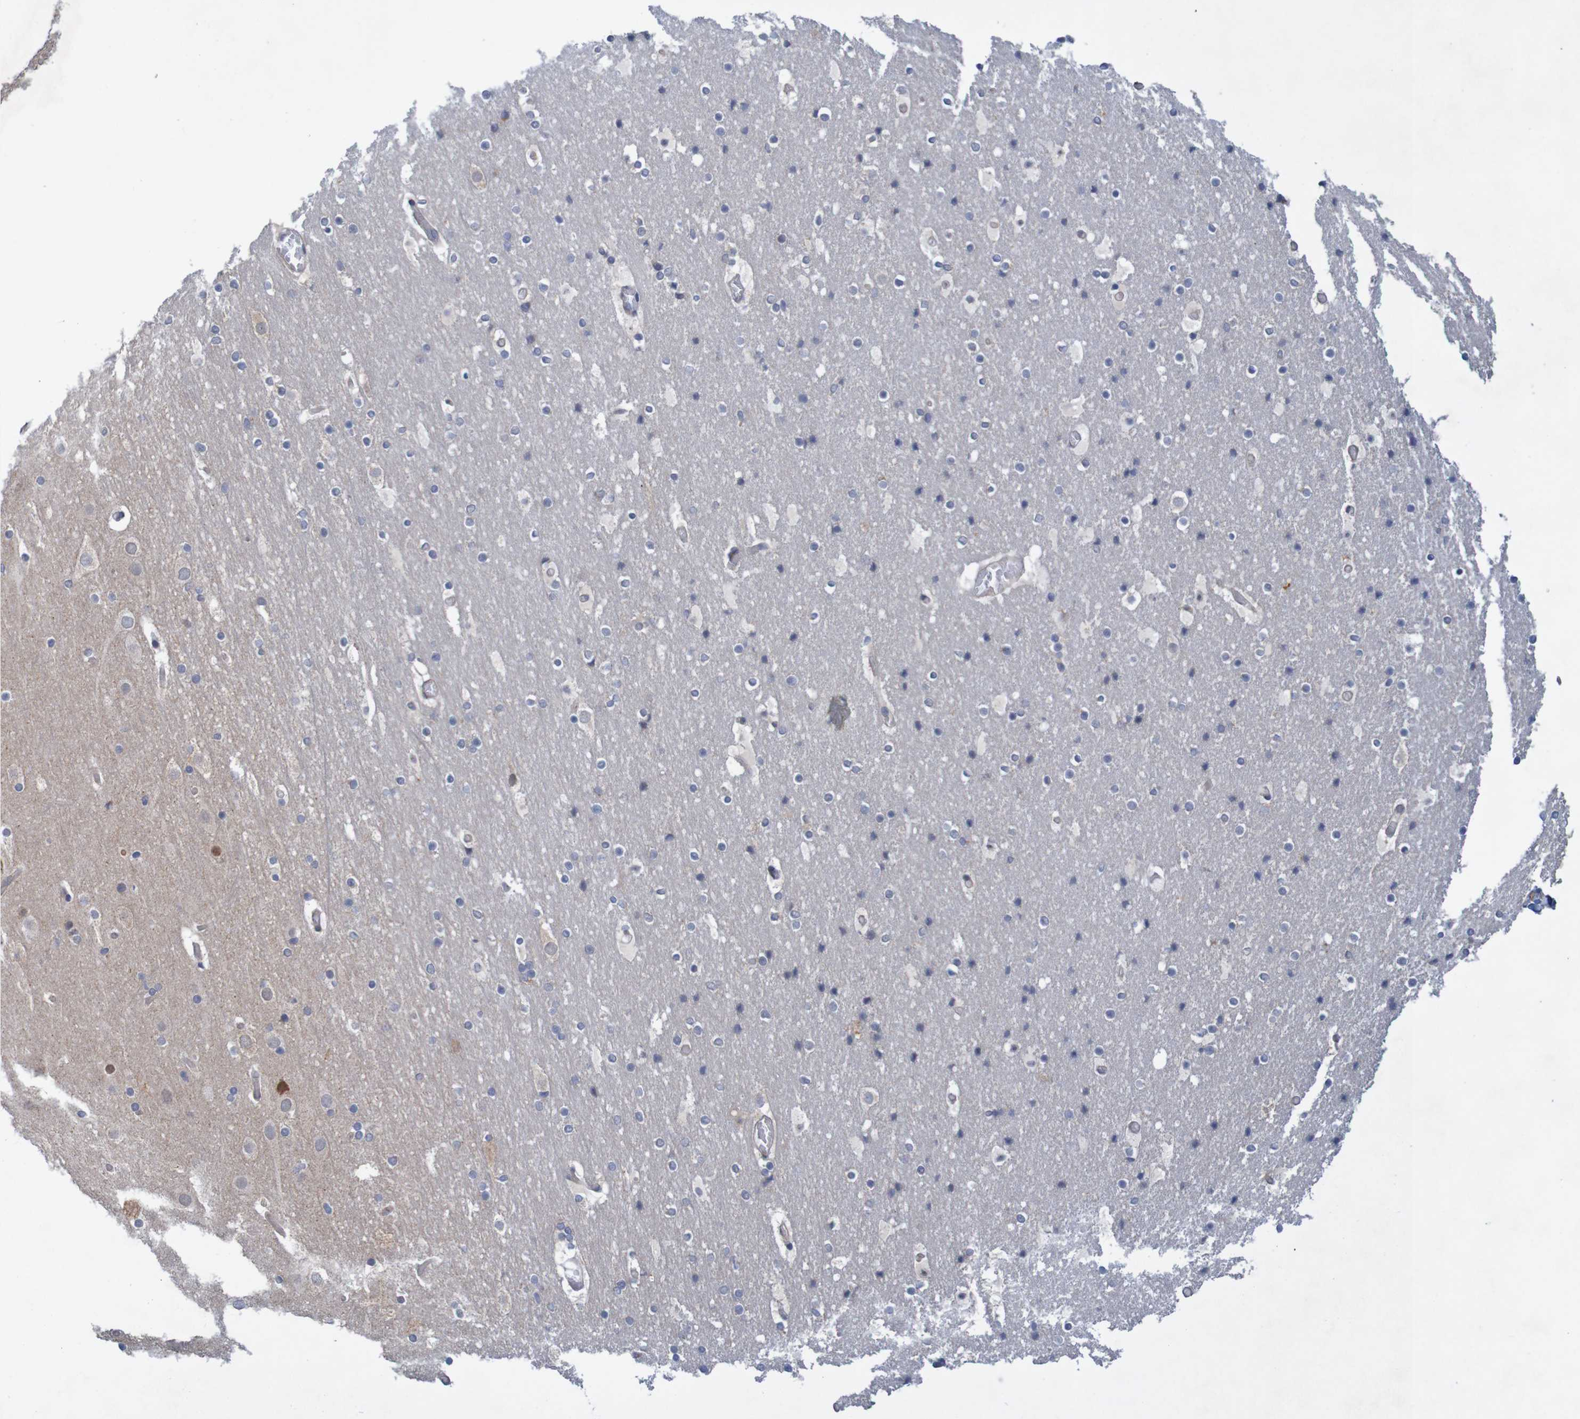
{"staining": {"intensity": "negative", "quantity": "none", "location": "none"}, "tissue": "cerebral cortex", "cell_type": "Endothelial cells", "image_type": "normal", "snomed": [{"axis": "morphology", "description": "Normal tissue, NOS"}, {"axis": "topography", "description": "Cerebral cortex"}], "caption": "Immunohistochemistry (IHC) photomicrograph of benign cerebral cortex stained for a protein (brown), which displays no expression in endothelial cells.", "gene": "NAV2", "patient": {"sex": "male", "age": 57}}